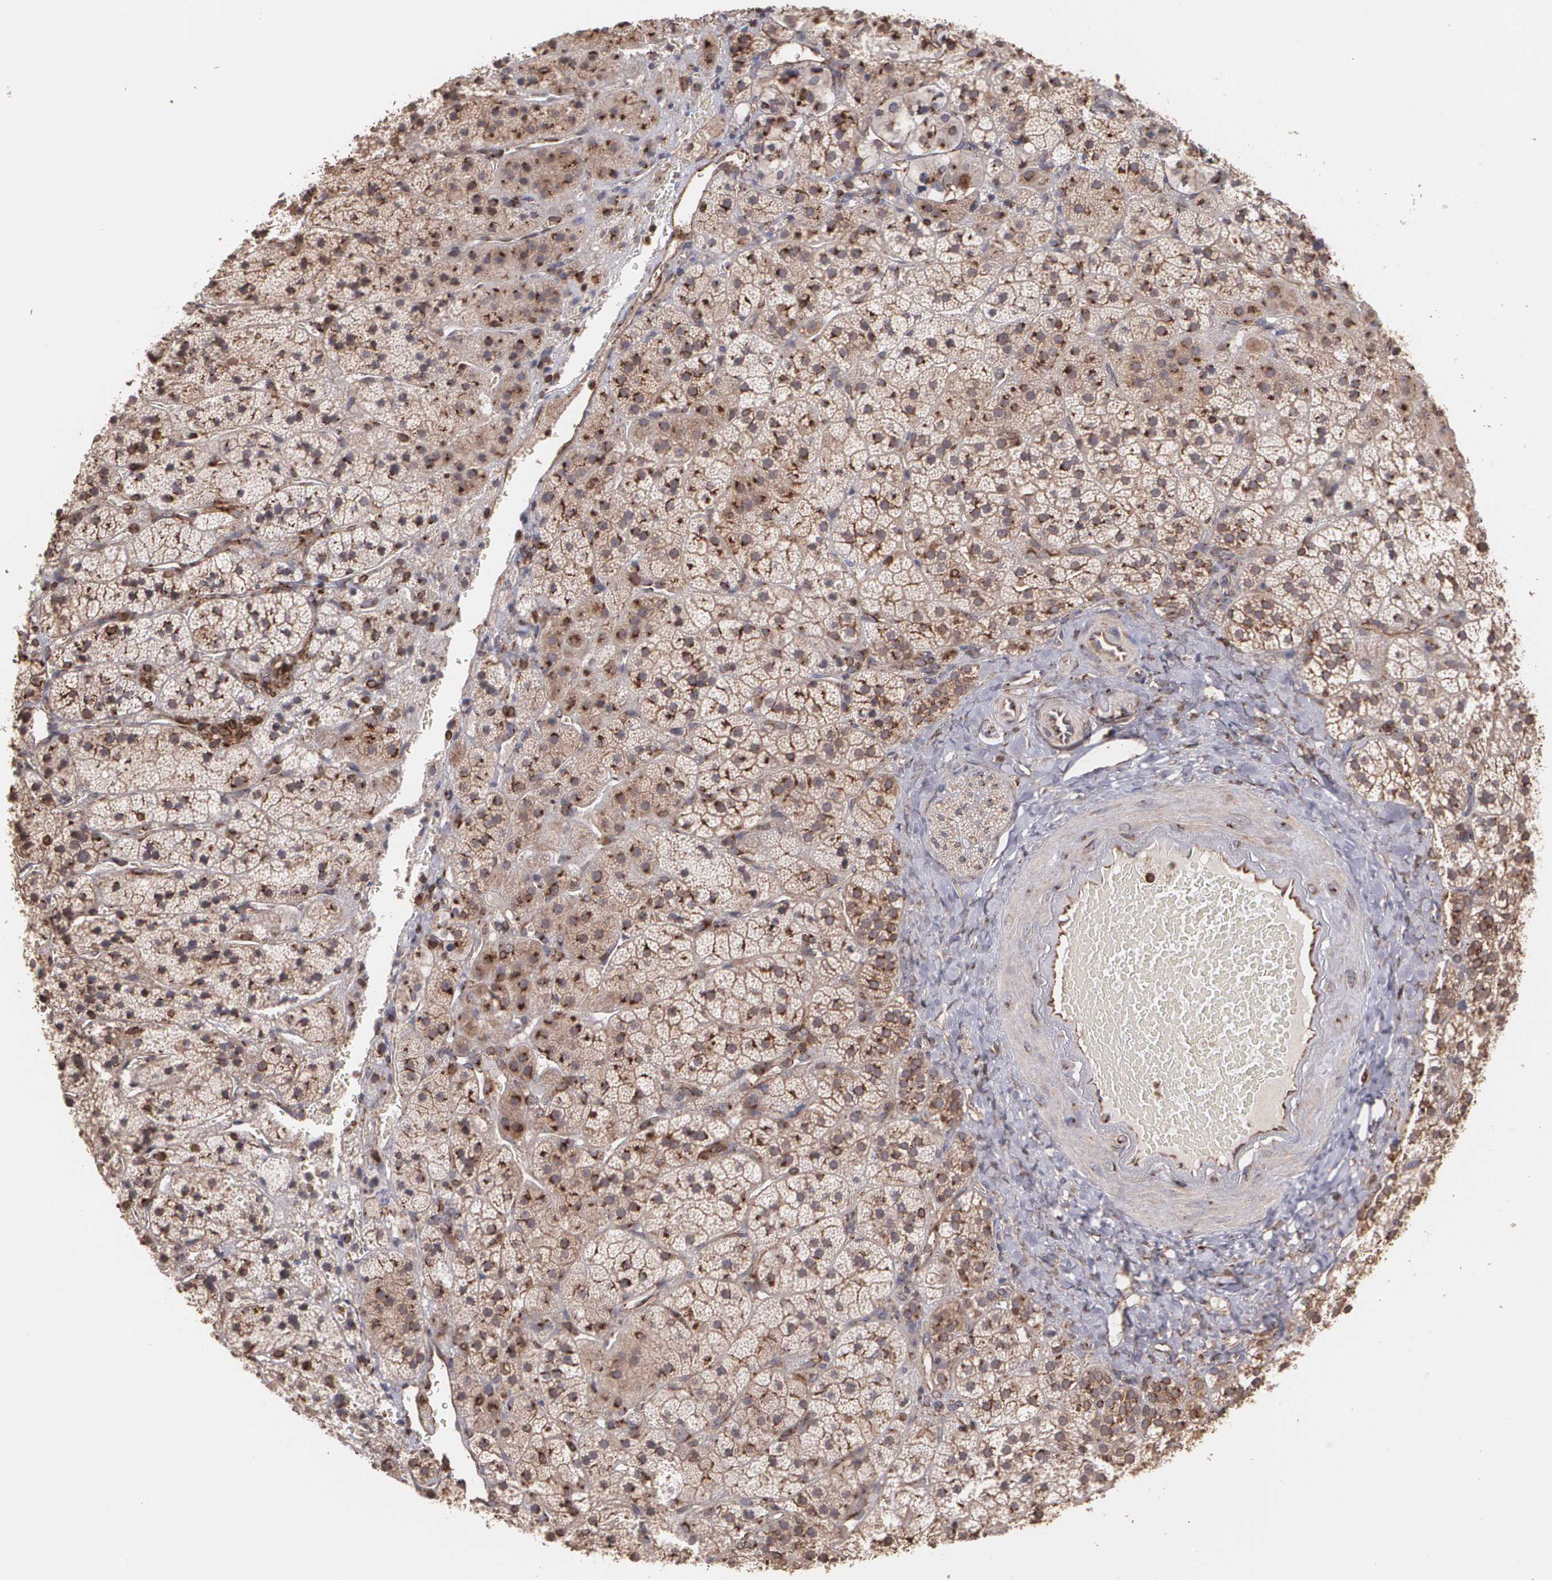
{"staining": {"intensity": "moderate", "quantity": ">75%", "location": "cytoplasmic/membranous"}, "tissue": "adrenal gland", "cell_type": "Glandular cells", "image_type": "normal", "snomed": [{"axis": "morphology", "description": "Normal tissue, NOS"}, {"axis": "topography", "description": "Adrenal gland"}], "caption": "A histopathology image of adrenal gland stained for a protein reveals moderate cytoplasmic/membranous brown staining in glandular cells.", "gene": "TRIP11", "patient": {"sex": "female", "age": 44}}